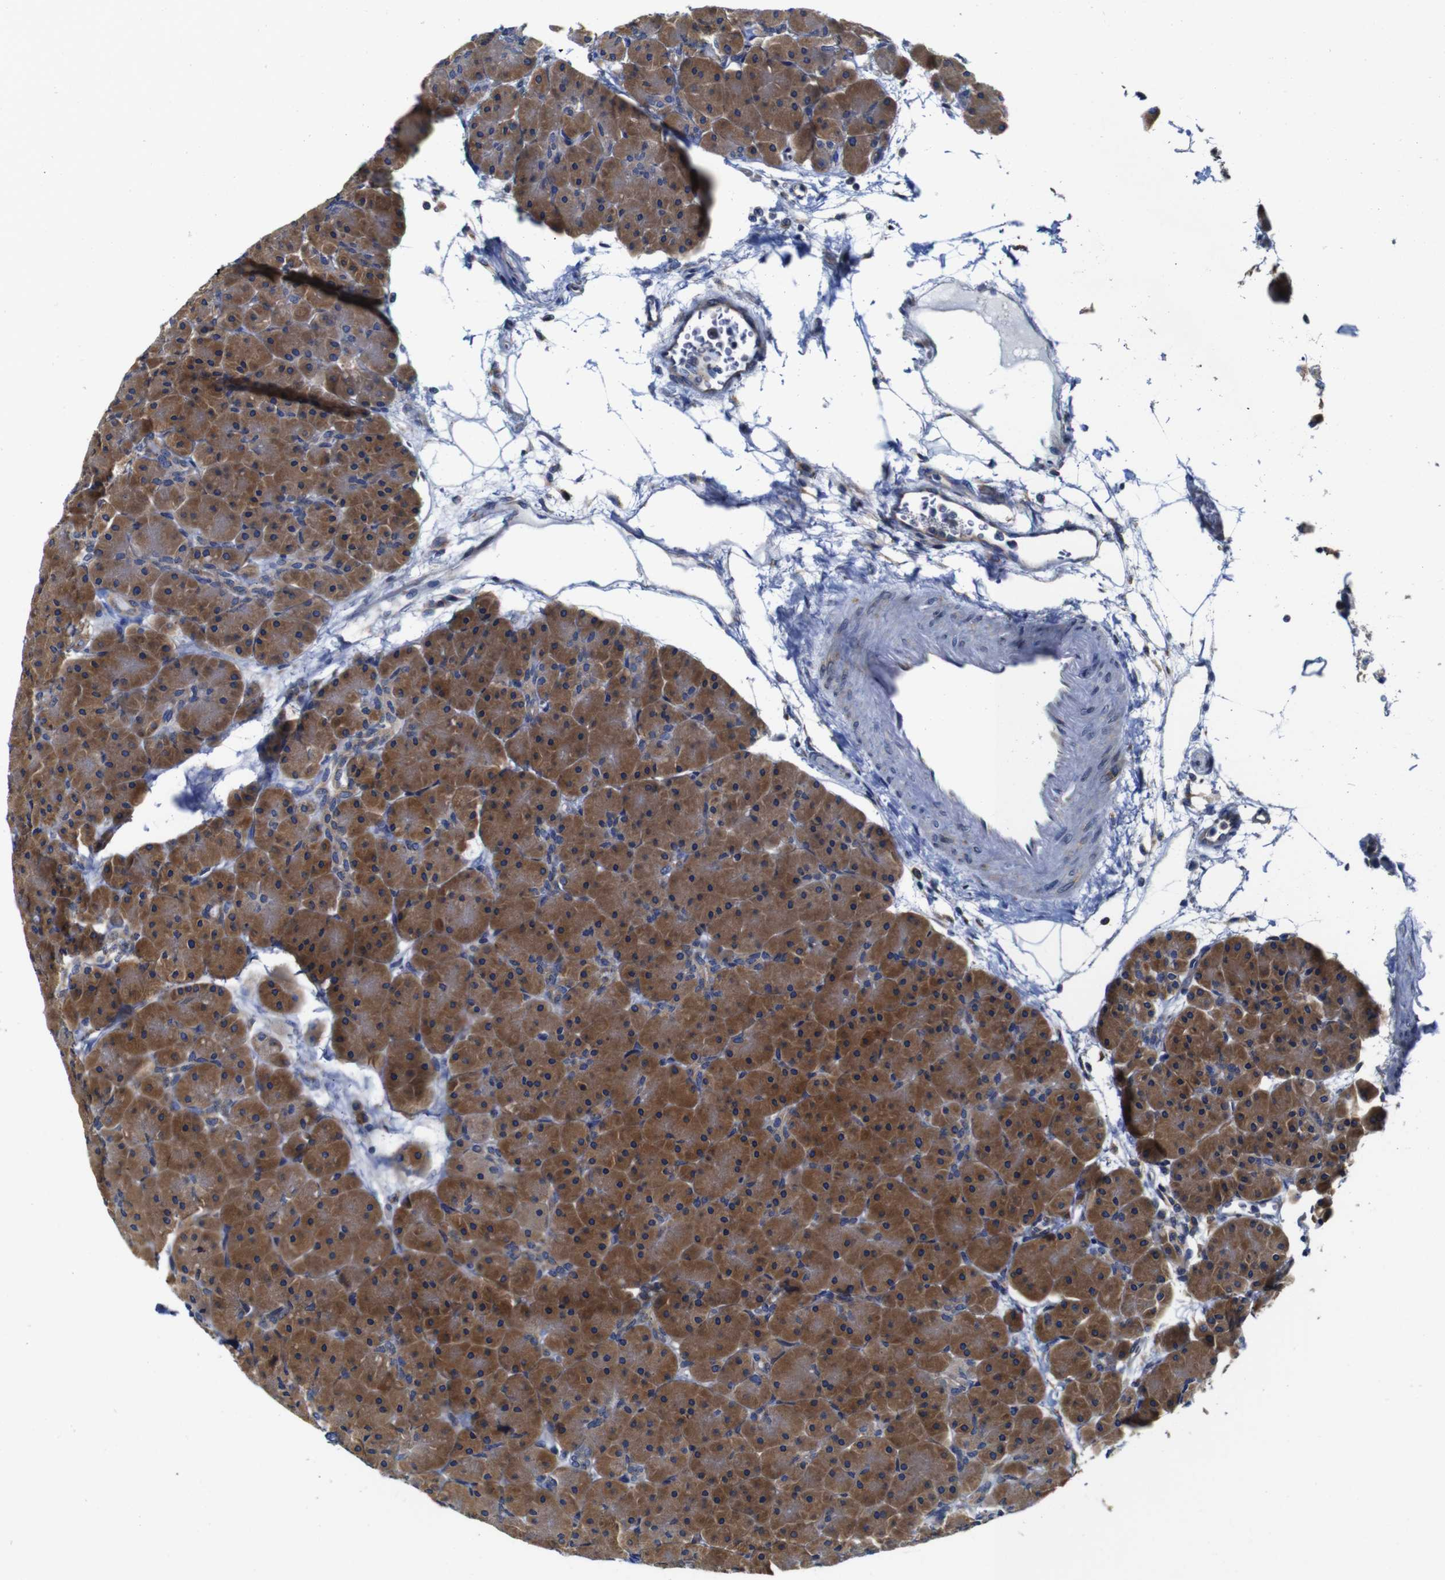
{"staining": {"intensity": "moderate", "quantity": ">75%", "location": "cytoplasmic/membranous"}, "tissue": "pancreas", "cell_type": "Exocrine glandular cells", "image_type": "normal", "snomed": [{"axis": "morphology", "description": "Normal tissue, NOS"}, {"axis": "topography", "description": "Pancreas"}], "caption": "A photomicrograph showing moderate cytoplasmic/membranous positivity in approximately >75% of exocrine glandular cells in unremarkable pancreas, as visualized by brown immunohistochemical staining.", "gene": "CLCC1", "patient": {"sex": "male", "age": 66}}